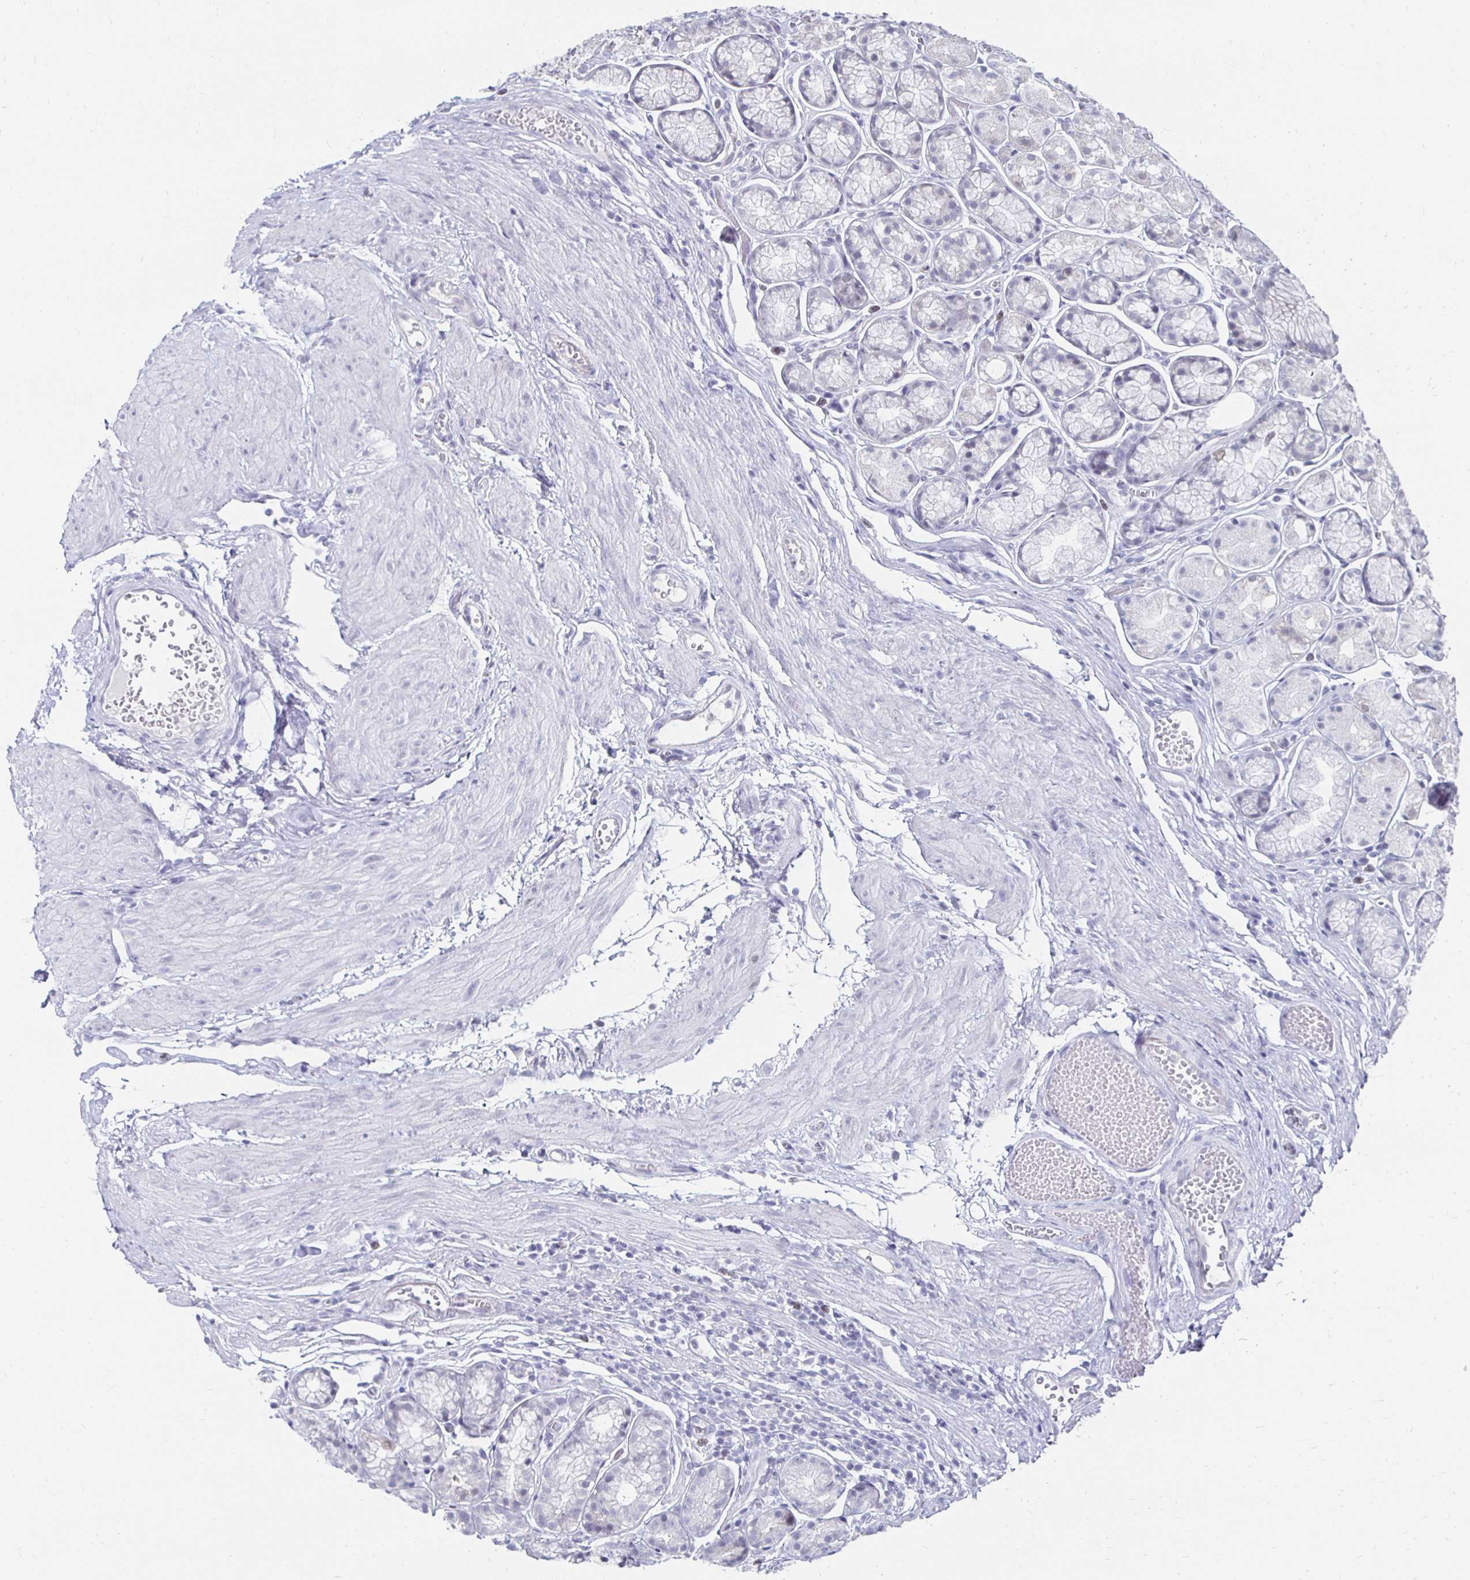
{"staining": {"intensity": "weak", "quantity": "<25%", "location": "cytoplasmic/membranous"}, "tissue": "stomach", "cell_type": "Glandular cells", "image_type": "normal", "snomed": [{"axis": "morphology", "description": "Normal tissue, NOS"}, {"axis": "topography", "description": "Smooth muscle"}, {"axis": "topography", "description": "Stomach"}], "caption": "IHC of benign human stomach reveals no expression in glandular cells. (Brightfield microscopy of DAB (3,3'-diaminobenzidine) immunohistochemistry (IHC) at high magnification).", "gene": "NOCT", "patient": {"sex": "male", "age": 70}}